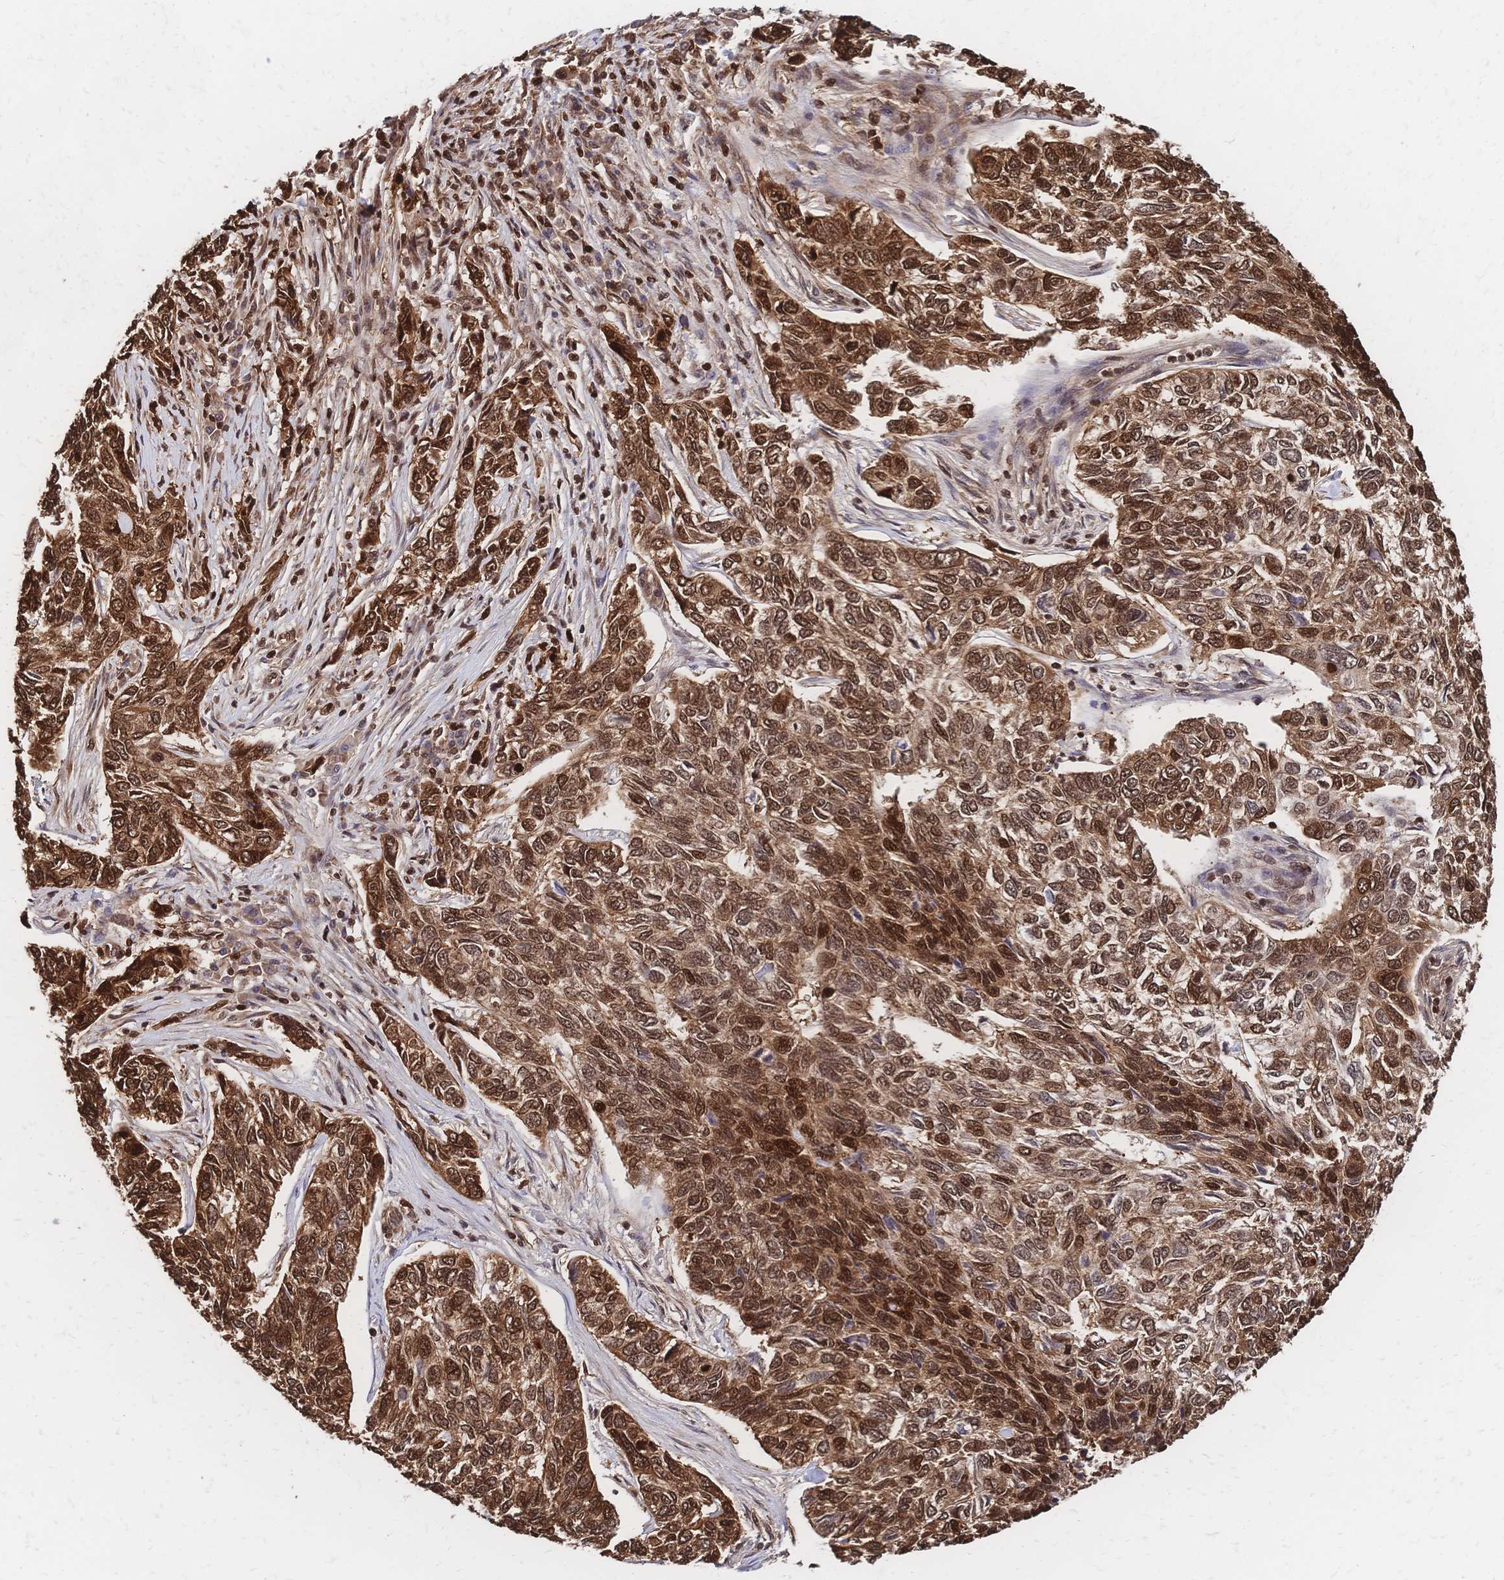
{"staining": {"intensity": "moderate", "quantity": ">75%", "location": "cytoplasmic/membranous,nuclear"}, "tissue": "skin cancer", "cell_type": "Tumor cells", "image_type": "cancer", "snomed": [{"axis": "morphology", "description": "Basal cell carcinoma"}, {"axis": "topography", "description": "Skin"}], "caption": "Protein expression analysis of basal cell carcinoma (skin) exhibits moderate cytoplasmic/membranous and nuclear positivity in approximately >75% of tumor cells.", "gene": "HDGF", "patient": {"sex": "female", "age": 65}}